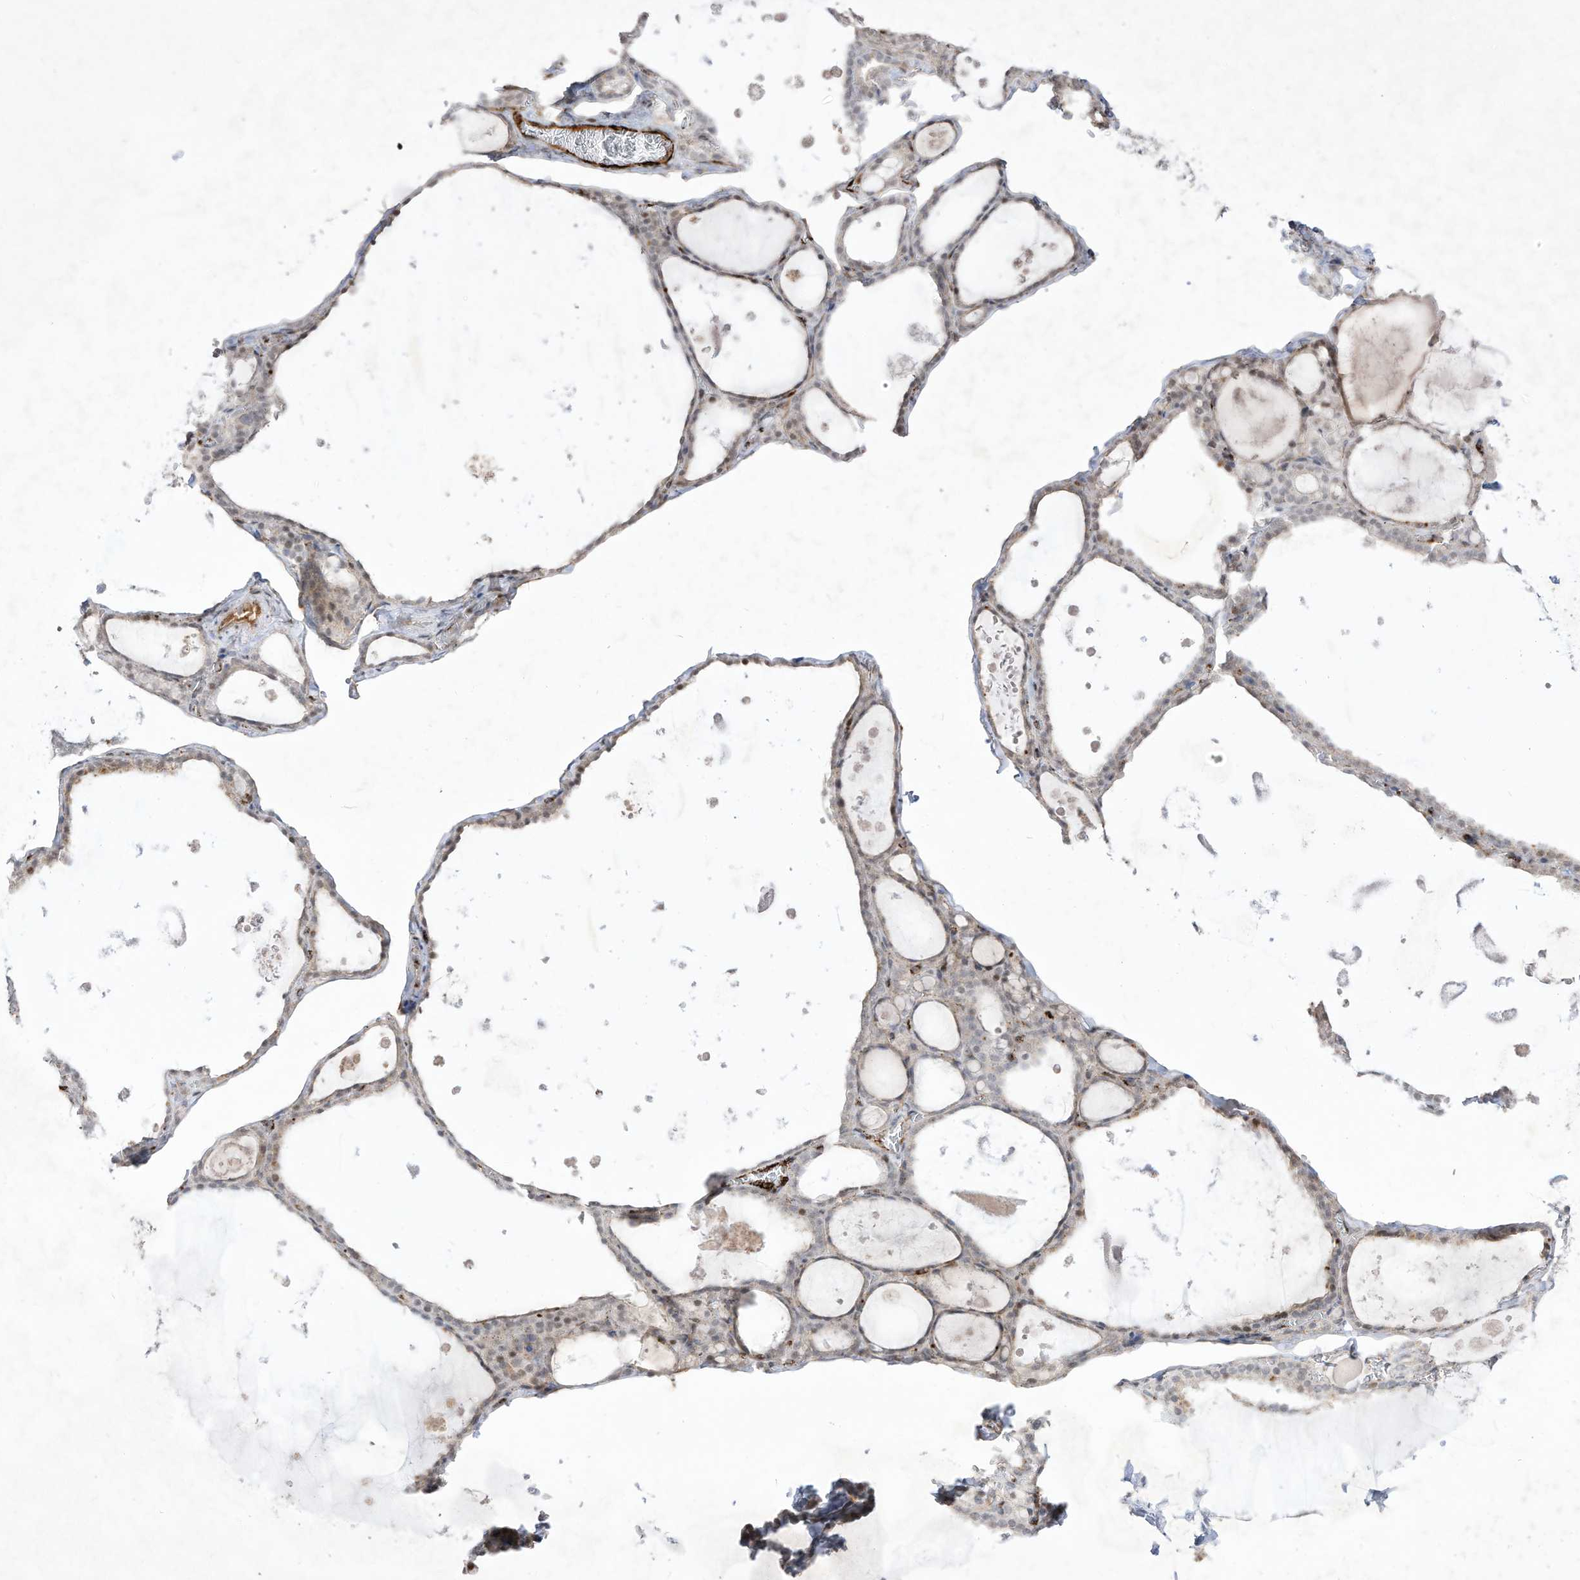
{"staining": {"intensity": "negative", "quantity": "none", "location": "none"}, "tissue": "thyroid gland", "cell_type": "Glandular cells", "image_type": "normal", "snomed": [{"axis": "morphology", "description": "Normal tissue, NOS"}, {"axis": "topography", "description": "Thyroid gland"}], "caption": "Human thyroid gland stained for a protein using immunohistochemistry shows no expression in glandular cells.", "gene": "ZGRF1", "patient": {"sex": "male", "age": 56}}